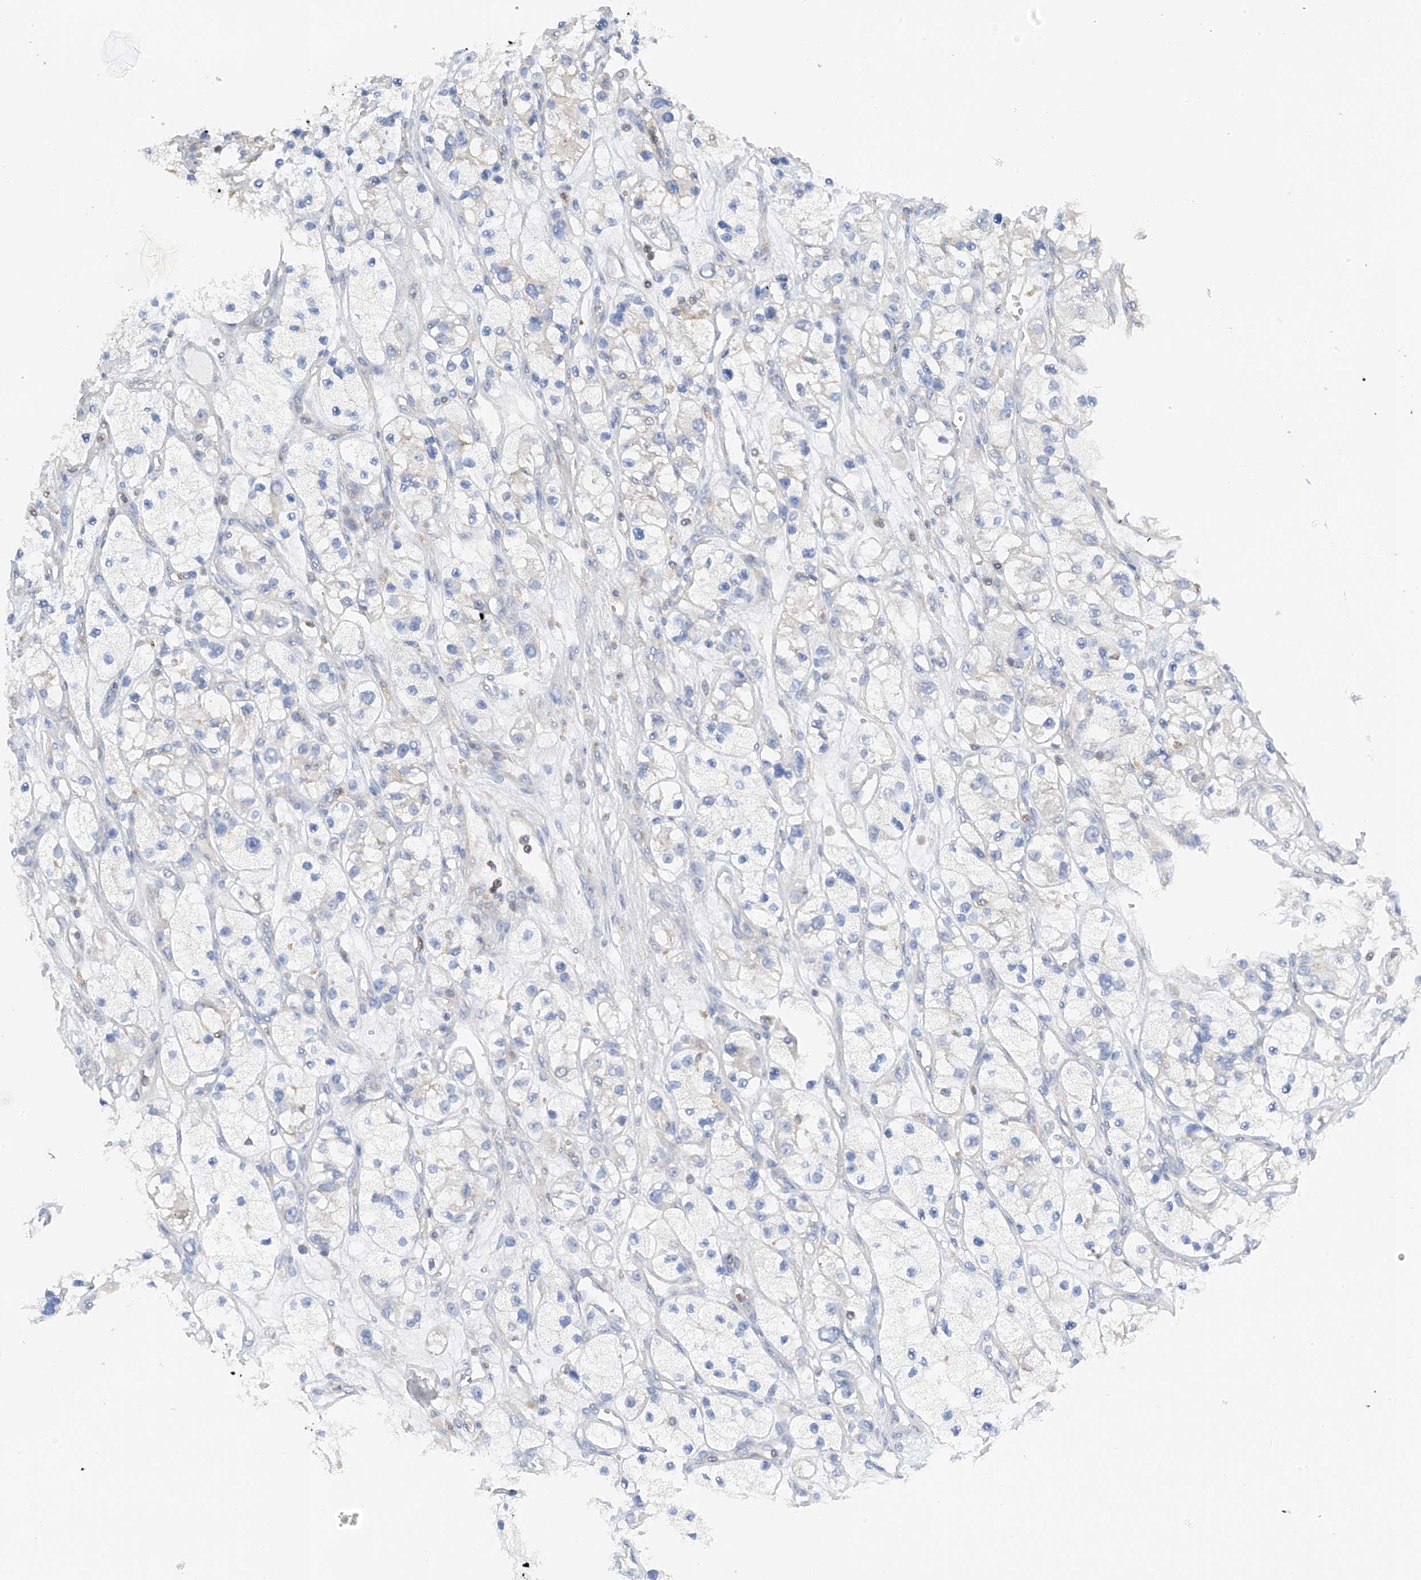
{"staining": {"intensity": "negative", "quantity": "none", "location": "none"}, "tissue": "renal cancer", "cell_type": "Tumor cells", "image_type": "cancer", "snomed": [{"axis": "morphology", "description": "Adenocarcinoma, NOS"}, {"axis": "topography", "description": "Kidney"}], "caption": "Immunohistochemistry (IHC) of renal adenocarcinoma exhibits no positivity in tumor cells.", "gene": "NALCN", "patient": {"sex": "female", "age": 57}}